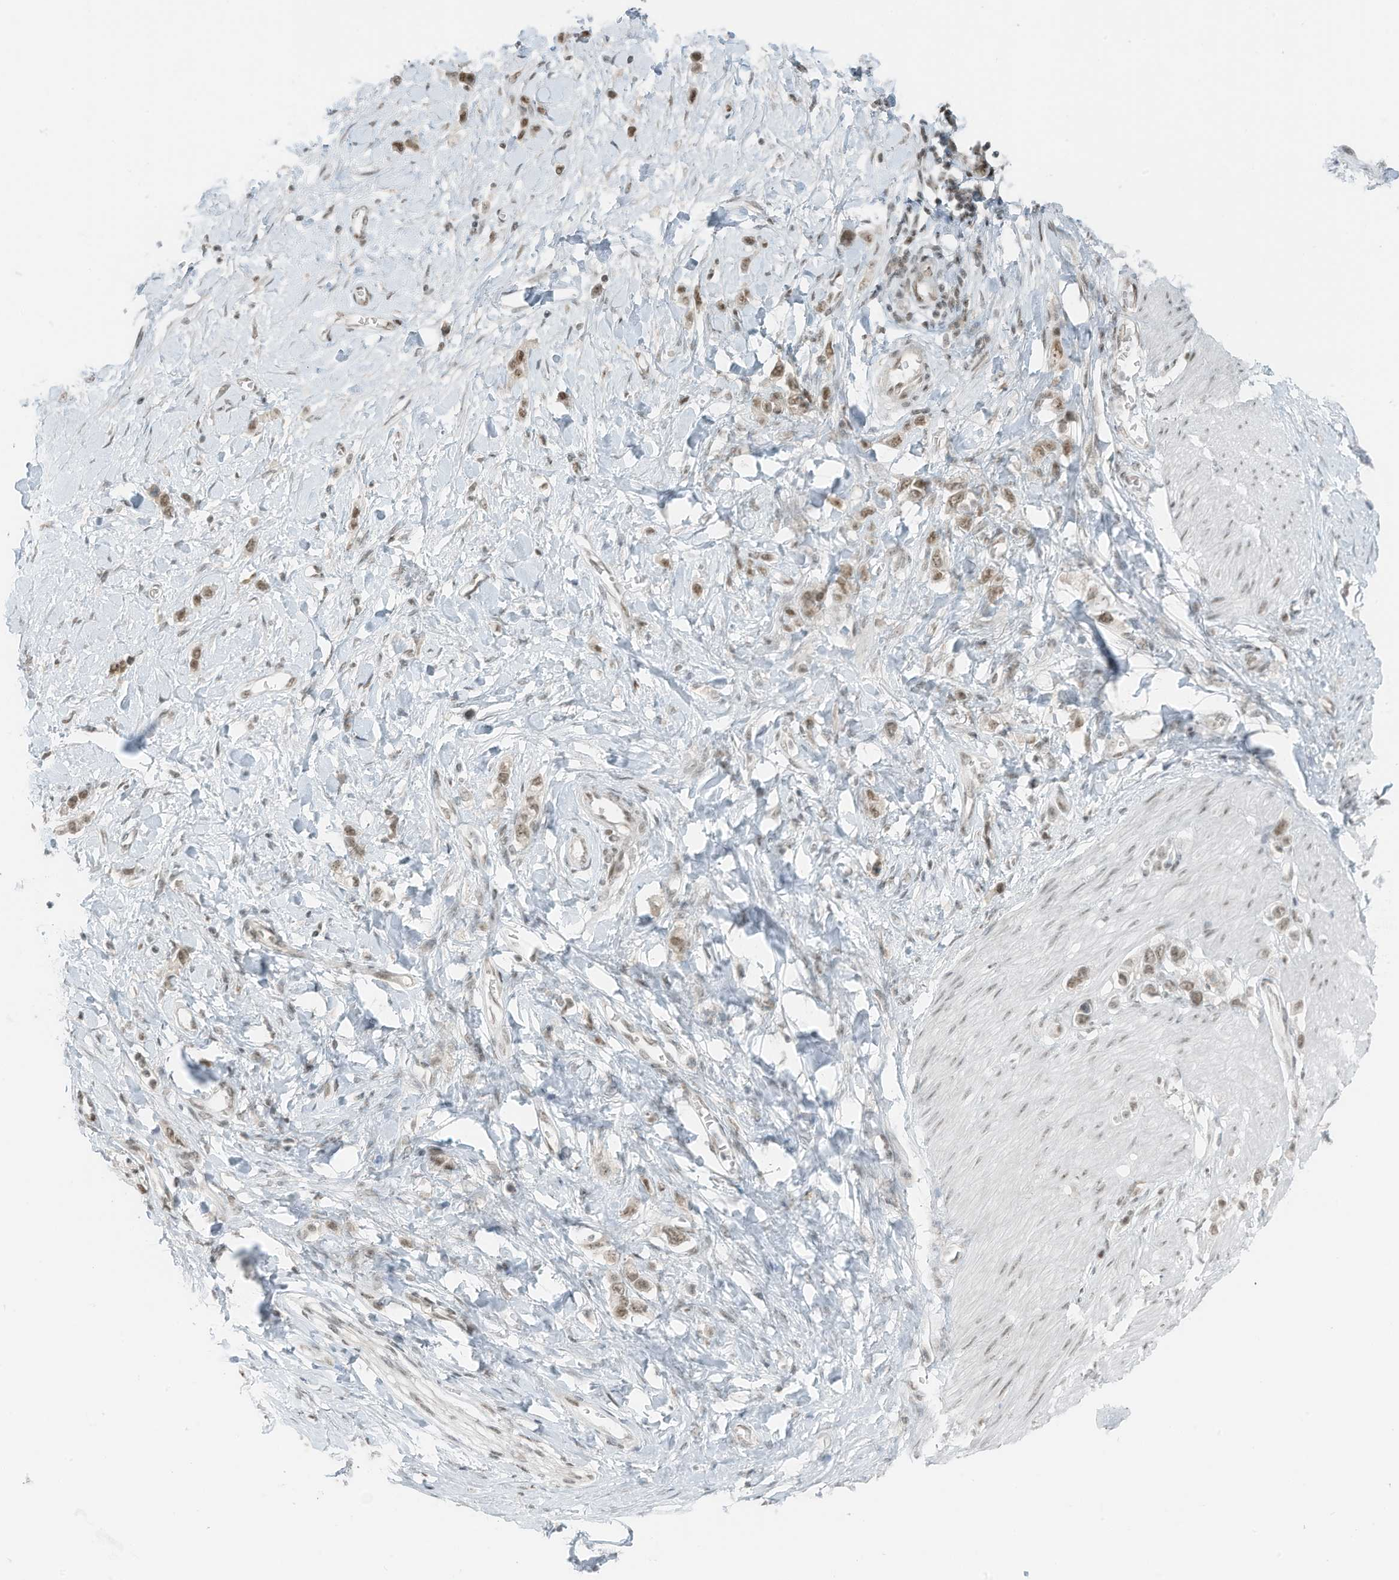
{"staining": {"intensity": "moderate", "quantity": ">75%", "location": "nuclear"}, "tissue": "stomach cancer", "cell_type": "Tumor cells", "image_type": "cancer", "snomed": [{"axis": "morphology", "description": "Normal tissue, NOS"}, {"axis": "morphology", "description": "Adenocarcinoma, NOS"}, {"axis": "topography", "description": "Stomach, upper"}, {"axis": "topography", "description": "Stomach"}], "caption": "Adenocarcinoma (stomach) stained with a protein marker exhibits moderate staining in tumor cells.", "gene": "WRNIP1", "patient": {"sex": "female", "age": 65}}